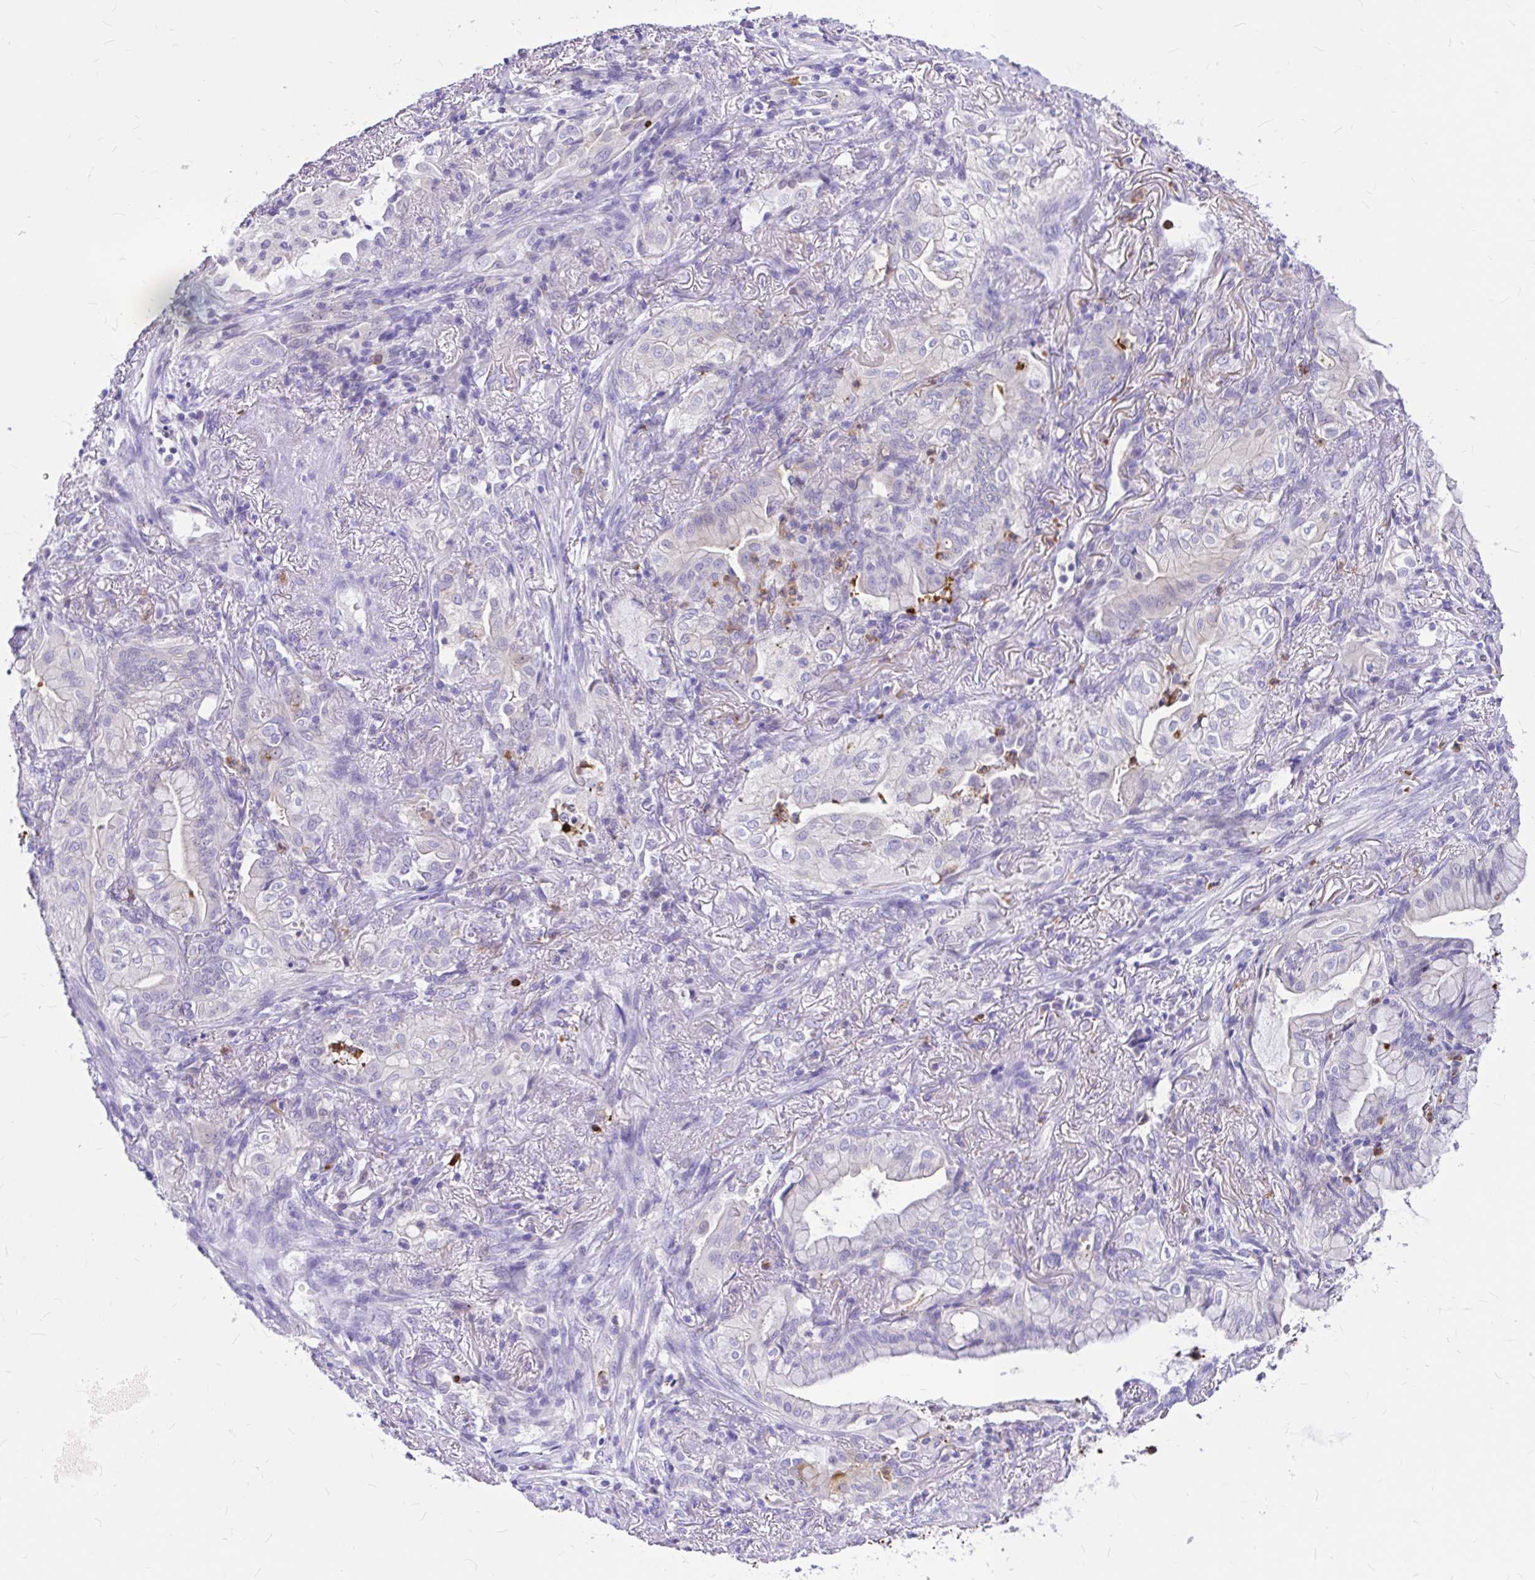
{"staining": {"intensity": "negative", "quantity": "none", "location": "none"}, "tissue": "lung cancer", "cell_type": "Tumor cells", "image_type": "cancer", "snomed": [{"axis": "morphology", "description": "Adenocarcinoma, NOS"}, {"axis": "topography", "description": "Lung"}], "caption": "A high-resolution photomicrograph shows immunohistochemistry (IHC) staining of lung cancer, which exhibits no significant positivity in tumor cells.", "gene": "CLEC1B", "patient": {"sex": "male", "age": 77}}